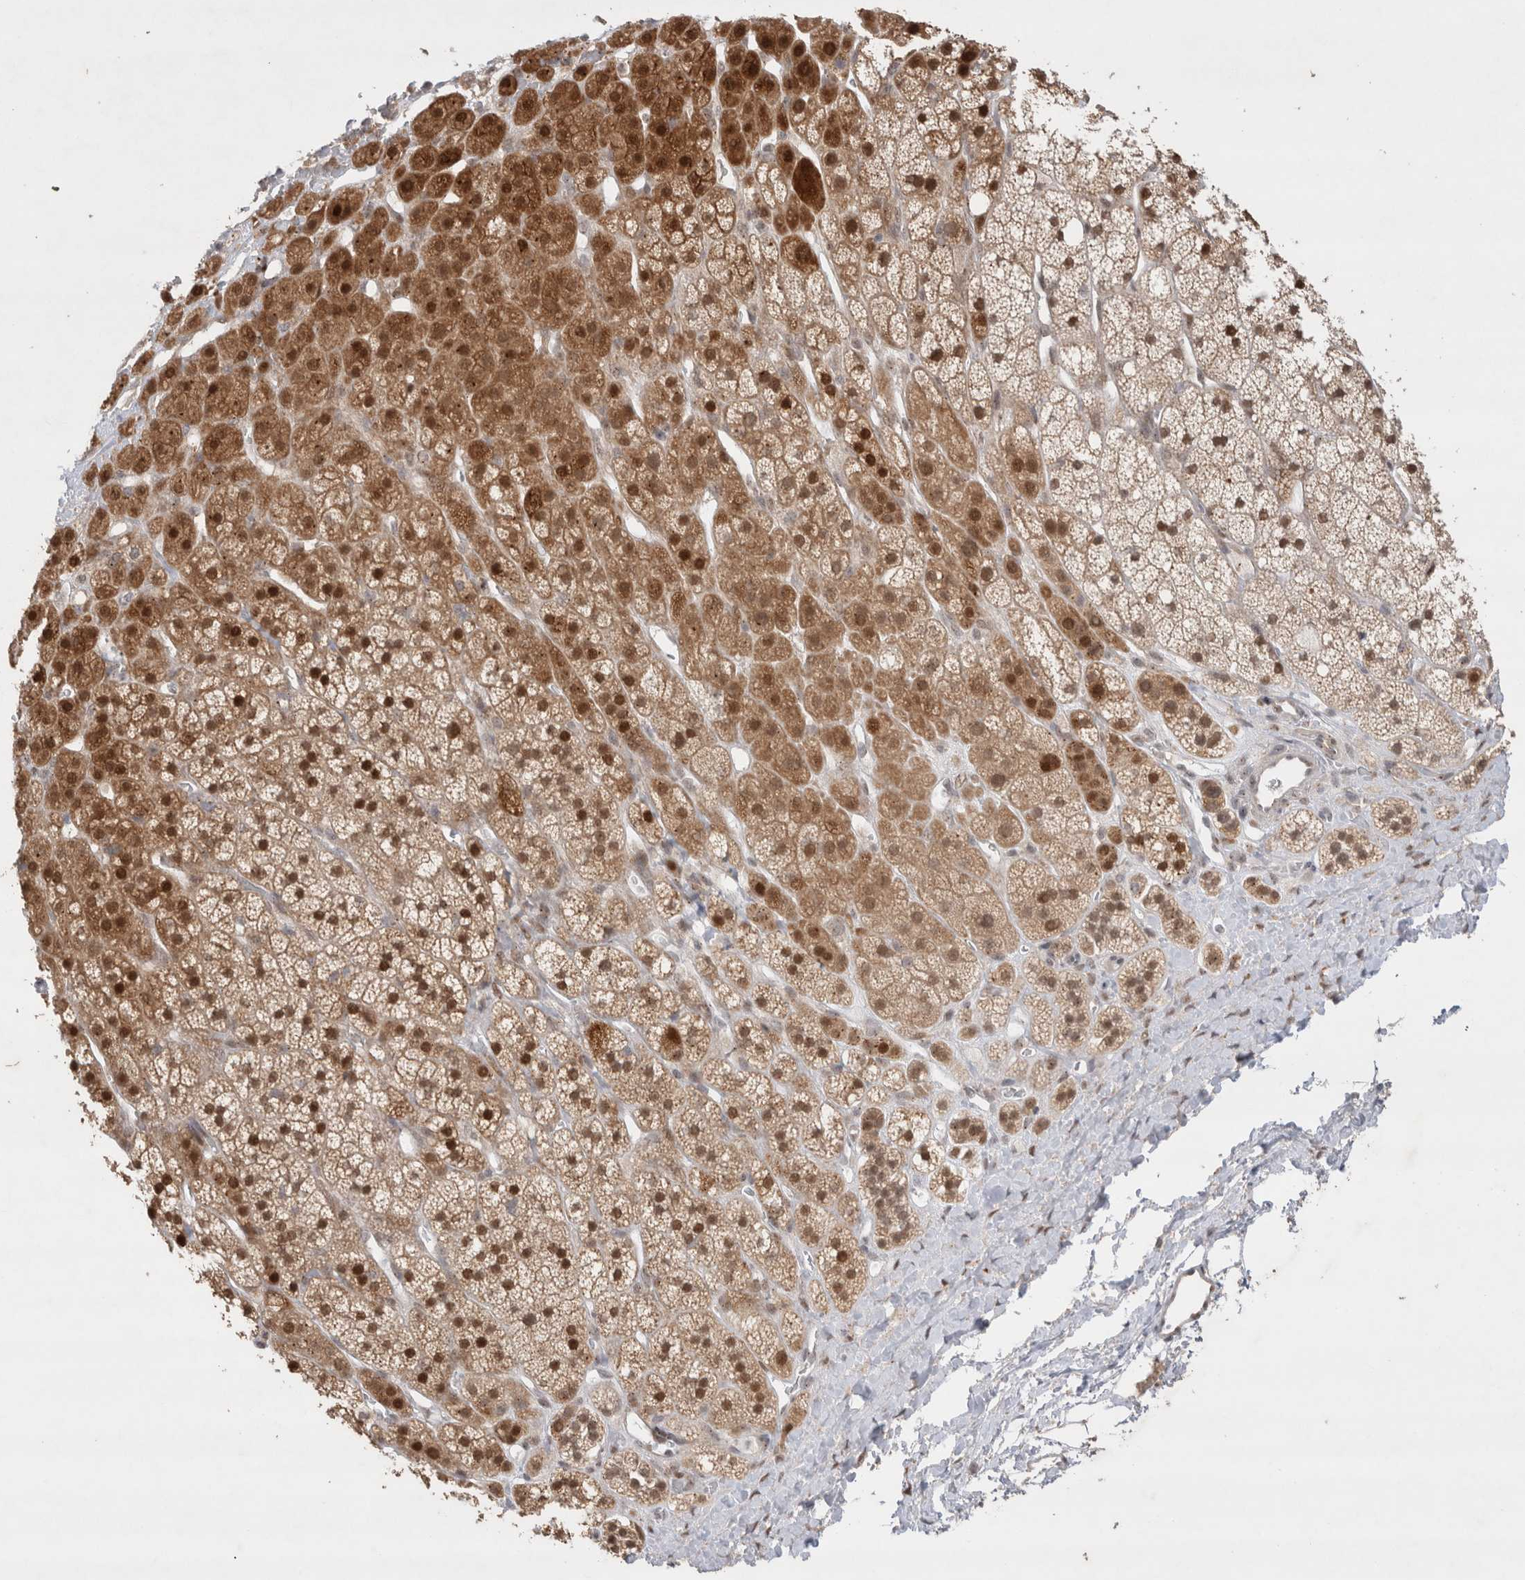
{"staining": {"intensity": "strong", "quantity": ">75%", "location": "cytoplasmic/membranous,nuclear"}, "tissue": "adrenal gland", "cell_type": "Glandular cells", "image_type": "normal", "snomed": [{"axis": "morphology", "description": "Normal tissue, NOS"}, {"axis": "topography", "description": "Adrenal gland"}], "caption": "Immunohistochemical staining of normal adrenal gland shows high levels of strong cytoplasmic/membranous,nuclear staining in about >75% of glandular cells.", "gene": "SLC29A1", "patient": {"sex": "male", "age": 56}}